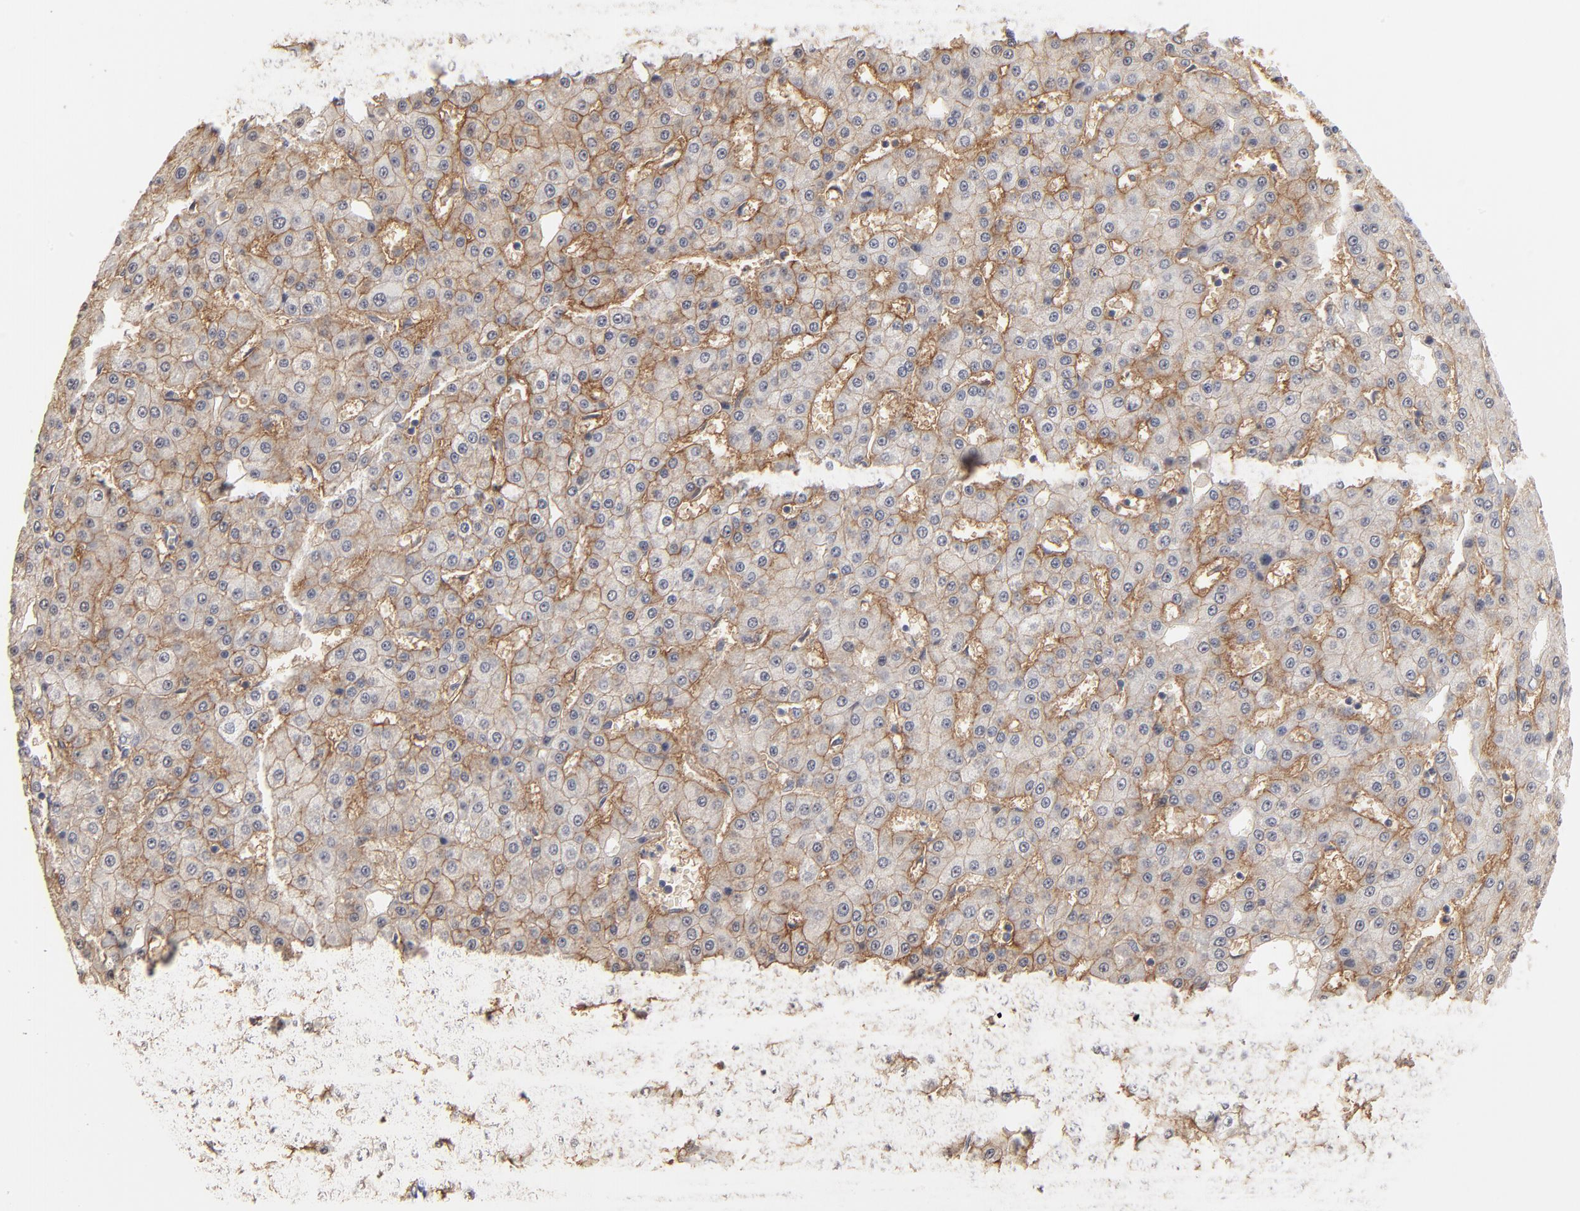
{"staining": {"intensity": "moderate", "quantity": ">75%", "location": "cytoplasmic/membranous"}, "tissue": "liver cancer", "cell_type": "Tumor cells", "image_type": "cancer", "snomed": [{"axis": "morphology", "description": "Carcinoma, Hepatocellular, NOS"}, {"axis": "topography", "description": "Liver"}], "caption": "Liver hepatocellular carcinoma stained with DAB IHC demonstrates medium levels of moderate cytoplasmic/membranous staining in about >75% of tumor cells.", "gene": "SLC16A1", "patient": {"sex": "male", "age": 47}}